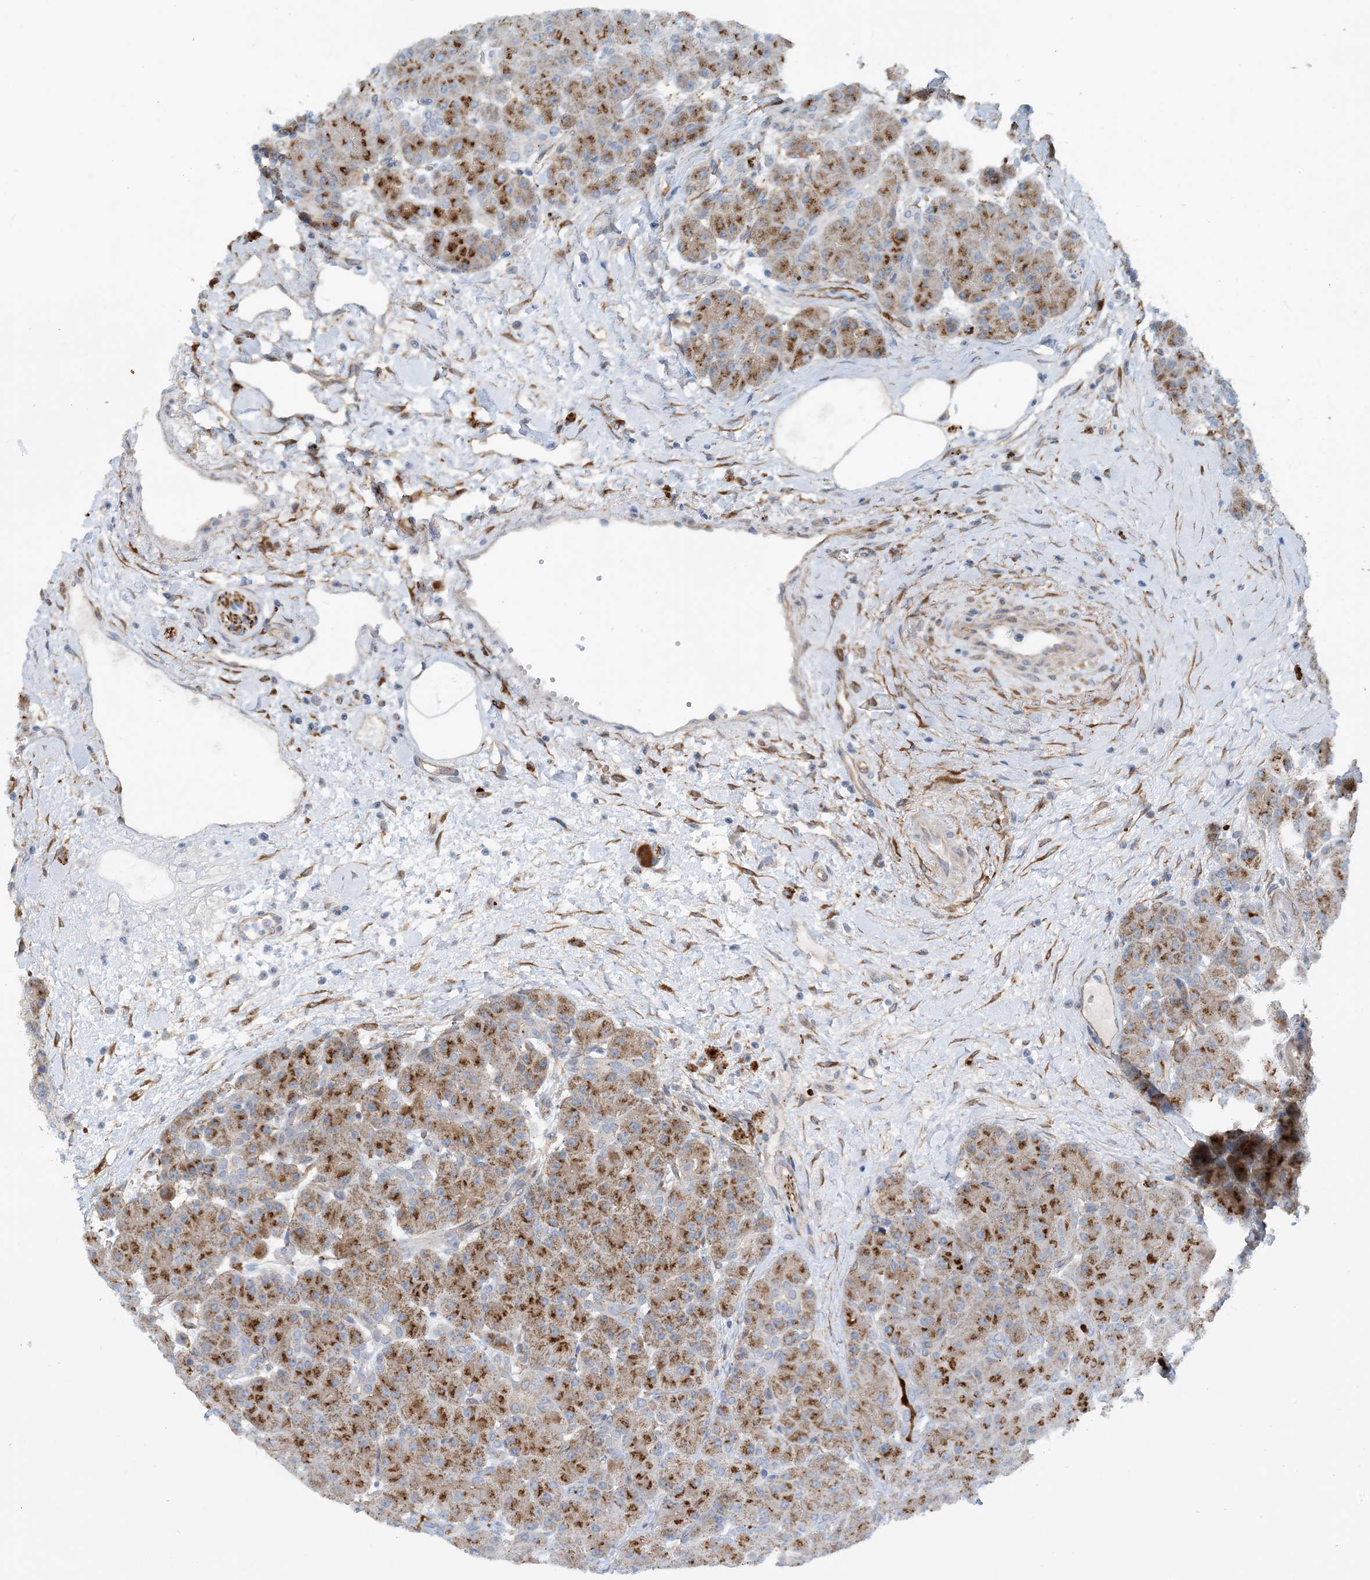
{"staining": {"intensity": "moderate", "quantity": ">75%", "location": "cytoplasmic/membranous"}, "tissue": "pancreas", "cell_type": "Exocrine glandular cells", "image_type": "normal", "snomed": [{"axis": "morphology", "description": "Normal tissue, NOS"}, {"axis": "topography", "description": "Pancreas"}], "caption": "Pancreas stained with immunohistochemistry exhibits moderate cytoplasmic/membranous expression in about >75% of exocrine glandular cells. Using DAB (brown) and hematoxylin (blue) stains, captured at high magnification using brightfield microscopy.", "gene": "EIF2A", "patient": {"sex": "male", "age": 66}}